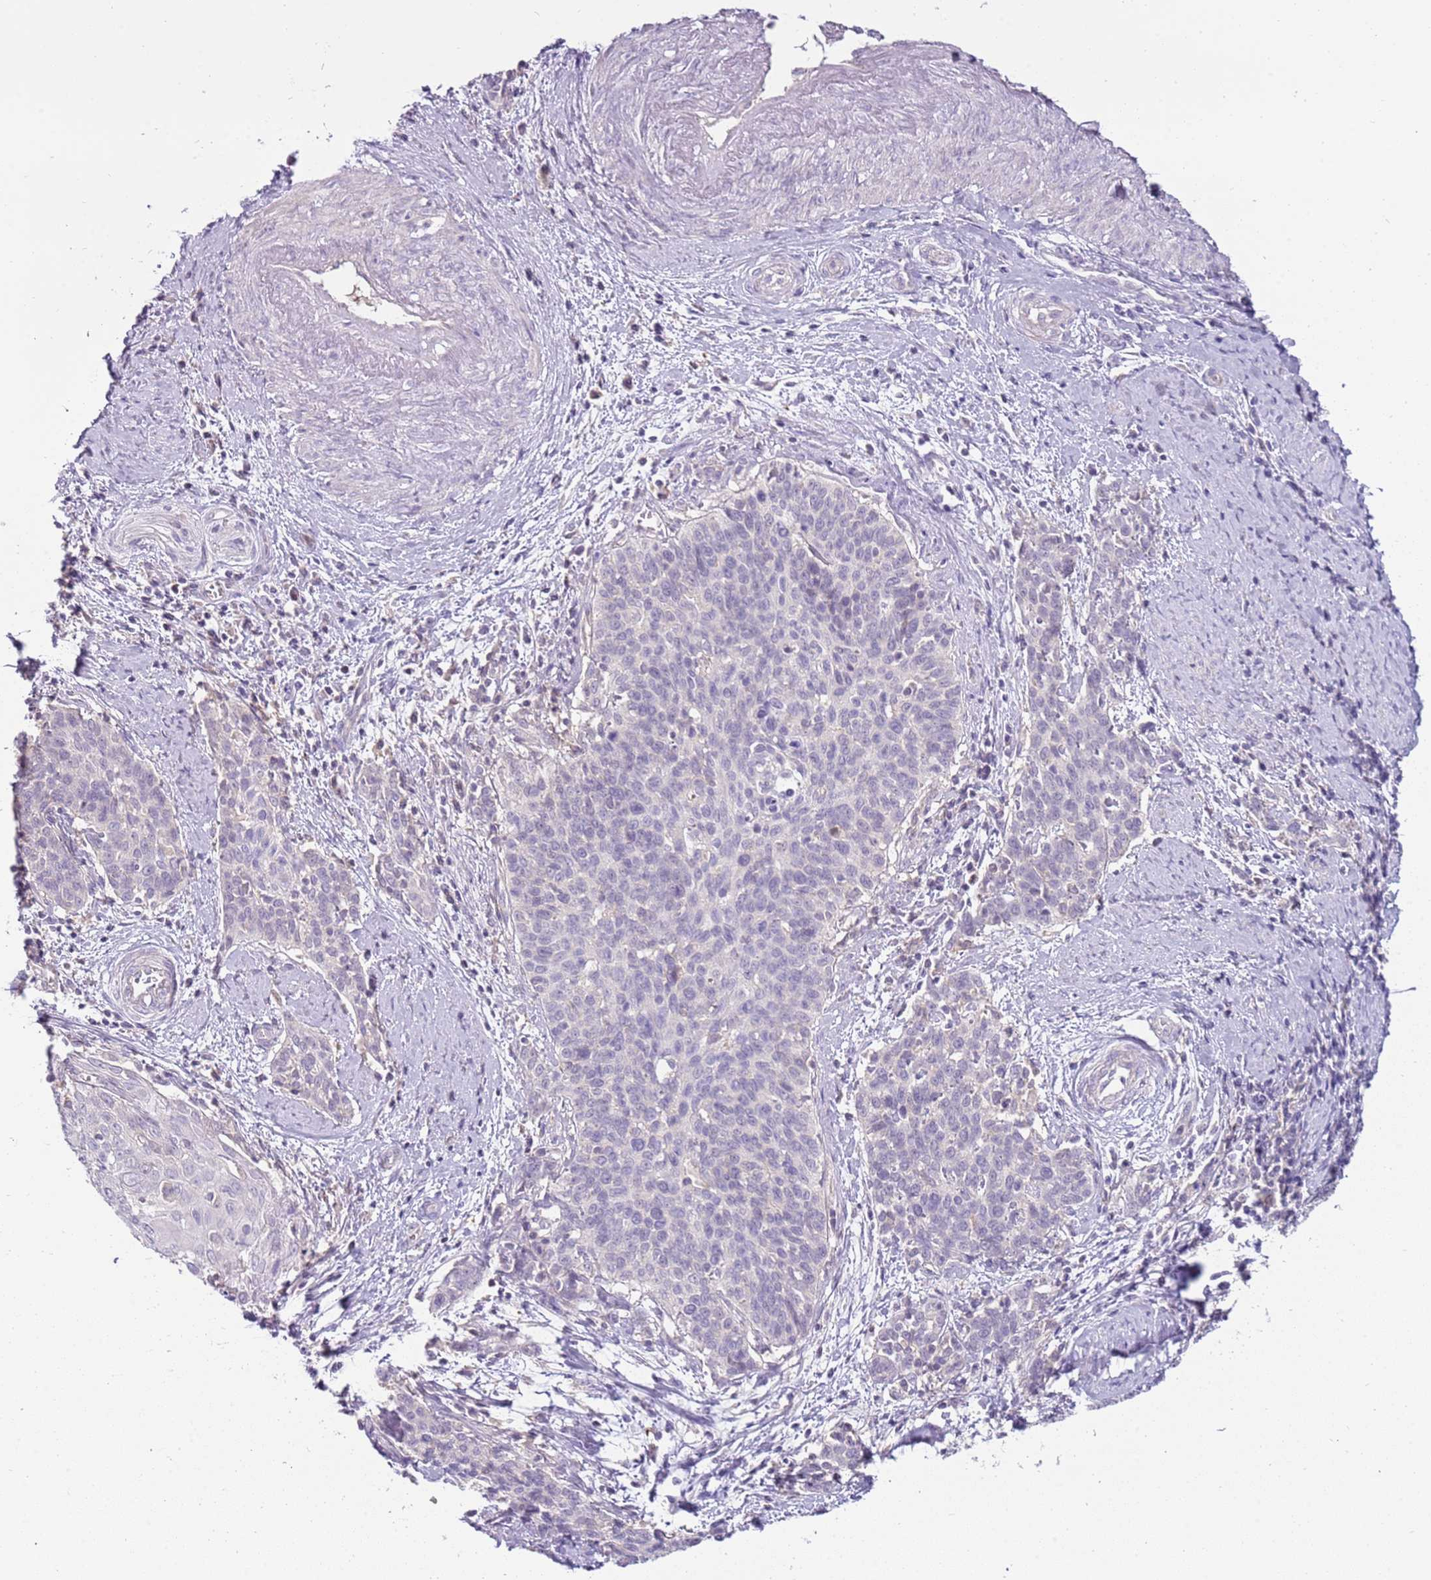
{"staining": {"intensity": "negative", "quantity": "none", "location": "none"}, "tissue": "cervical cancer", "cell_type": "Tumor cells", "image_type": "cancer", "snomed": [{"axis": "morphology", "description": "Squamous cell carcinoma, NOS"}, {"axis": "topography", "description": "Cervix"}], "caption": "Protein analysis of cervical cancer exhibits no significant expression in tumor cells.", "gene": "ARHGAP5", "patient": {"sex": "female", "age": 39}}